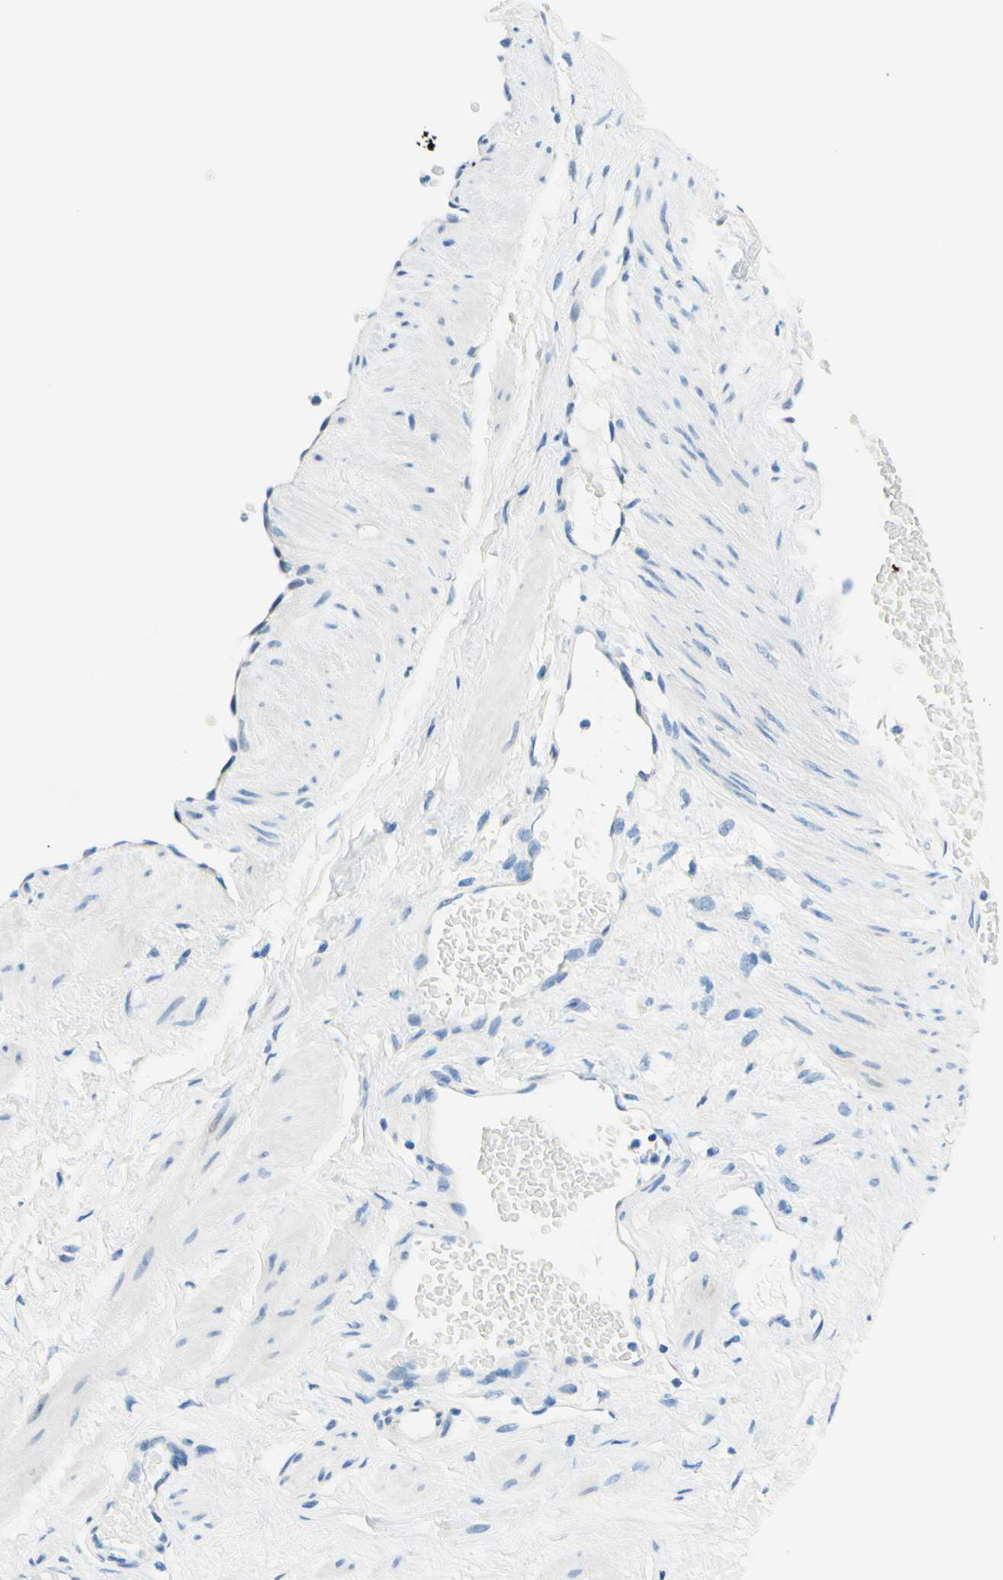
{"staining": {"intensity": "negative", "quantity": "none", "location": "none"}, "tissue": "adipose tissue", "cell_type": "Adipocytes", "image_type": "normal", "snomed": [{"axis": "morphology", "description": "Normal tissue, NOS"}, {"axis": "topography", "description": "Soft tissue"}, {"axis": "topography", "description": "Vascular tissue"}], "caption": "Micrograph shows no protein expression in adipocytes of benign adipose tissue. (DAB (3,3'-diaminobenzidine) IHC with hematoxylin counter stain).", "gene": "PASD1", "patient": {"sex": "female", "age": 35}}